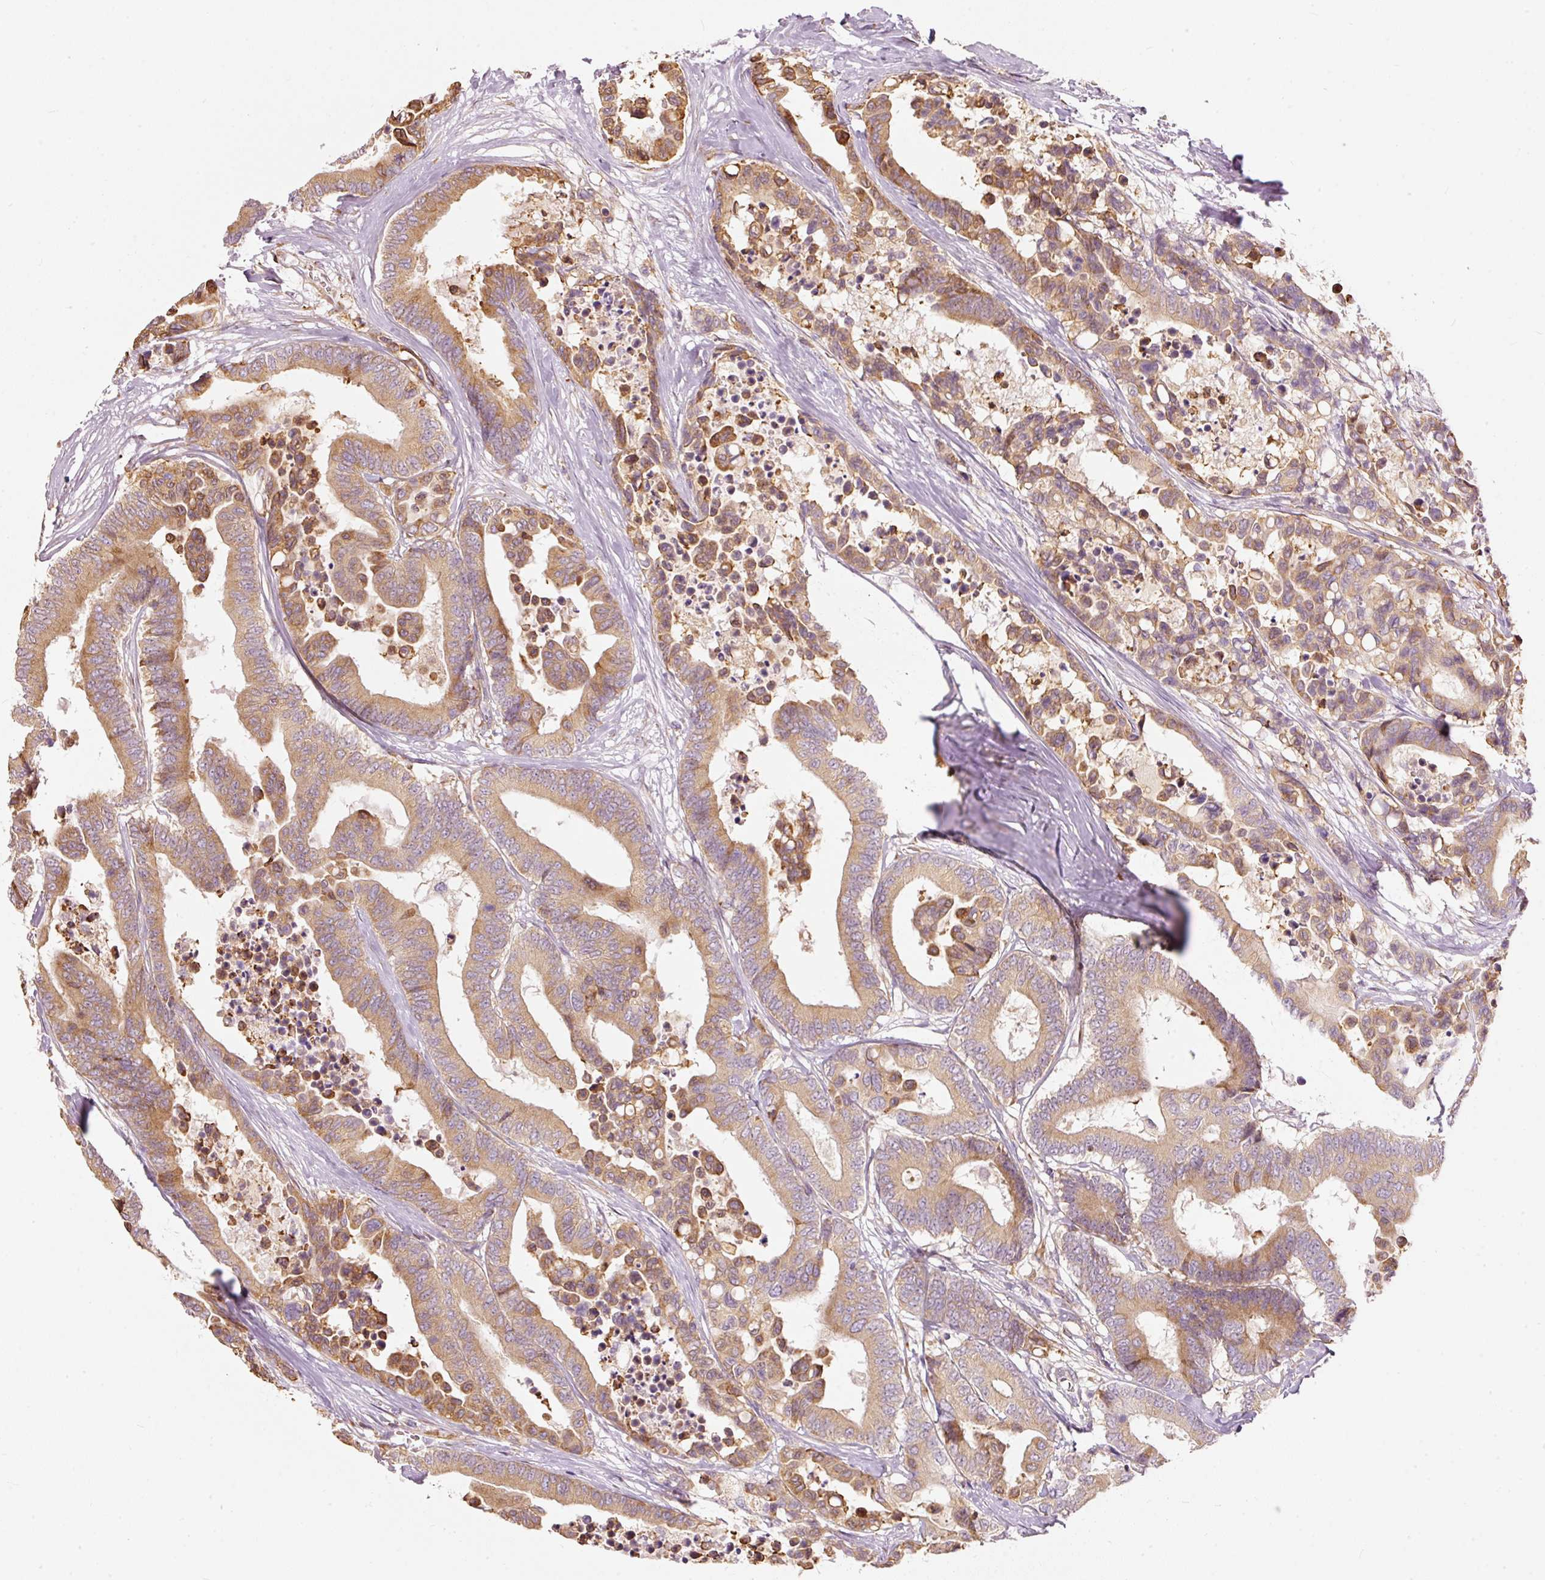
{"staining": {"intensity": "moderate", "quantity": ">75%", "location": "cytoplasmic/membranous"}, "tissue": "colorectal cancer", "cell_type": "Tumor cells", "image_type": "cancer", "snomed": [{"axis": "morphology", "description": "Normal tissue, NOS"}, {"axis": "morphology", "description": "Adenocarcinoma, NOS"}, {"axis": "topography", "description": "Colon"}], "caption": "This photomicrograph displays immunohistochemistry staining of human colorectal cancer, with medium moderate cytoplasmic/membranous expression in about >75% of tumor cells.", "gene": "SNAPC5", "patient": {"sex": "male", "age": 82}}